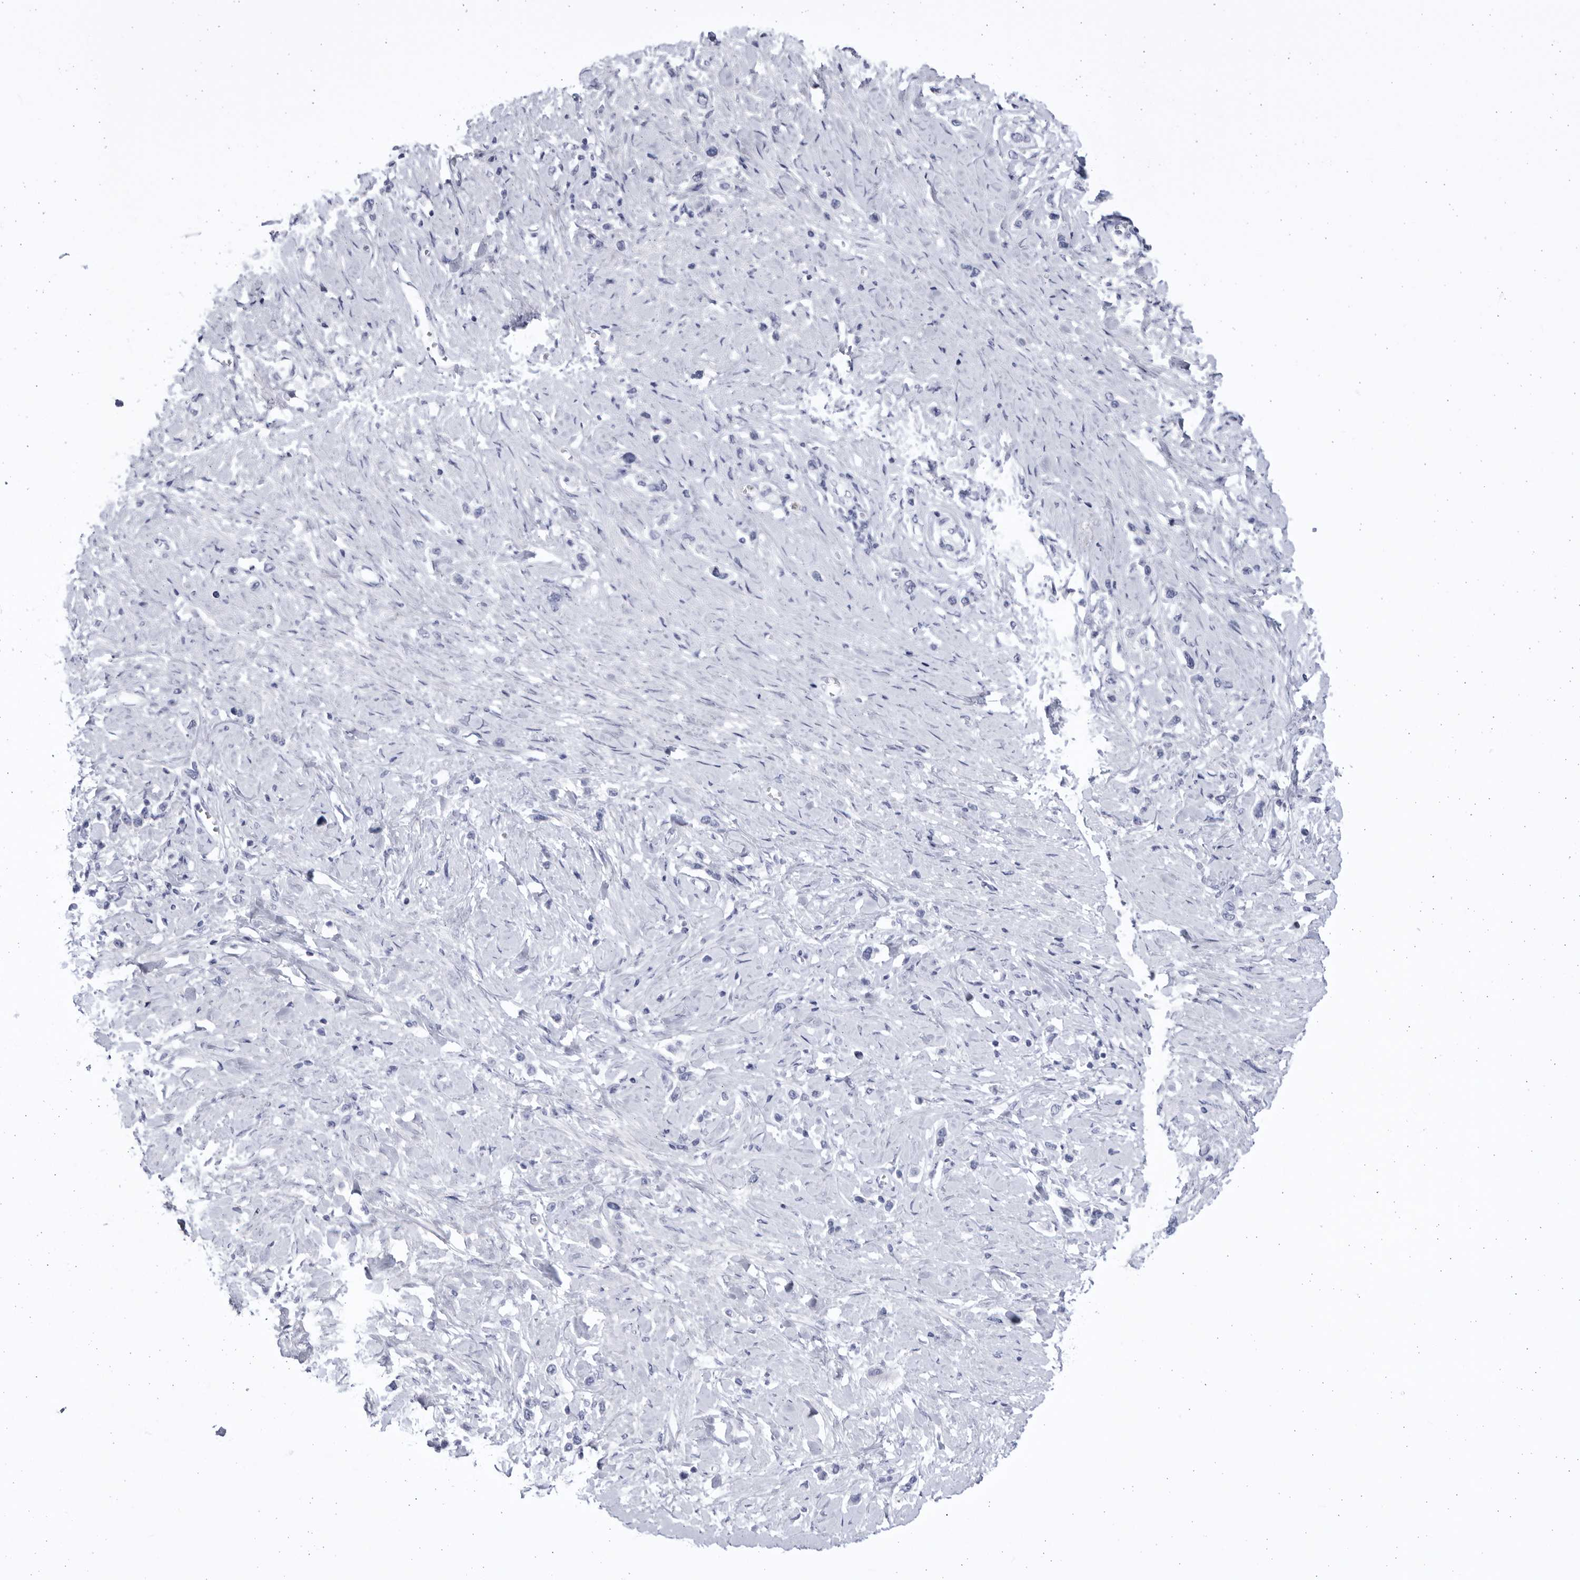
{"staining": {"intensity": "negative", "quantity": "none", "location": "none"}, "tissue": "stomach cancer", "cell_type": "Tumor cells", "image_type": "cancer", "snomed": [{"axis": "morphology", "description": "Adenocarcinoma, NOS"}, {"axis": "topography", "description": "Stomach"}], "caption": "Tumor cells show no significant positivity in adenocarcinoma (stomach).", "gene": "CCDC181", "patient": {"sex": "female", "age": 65}}